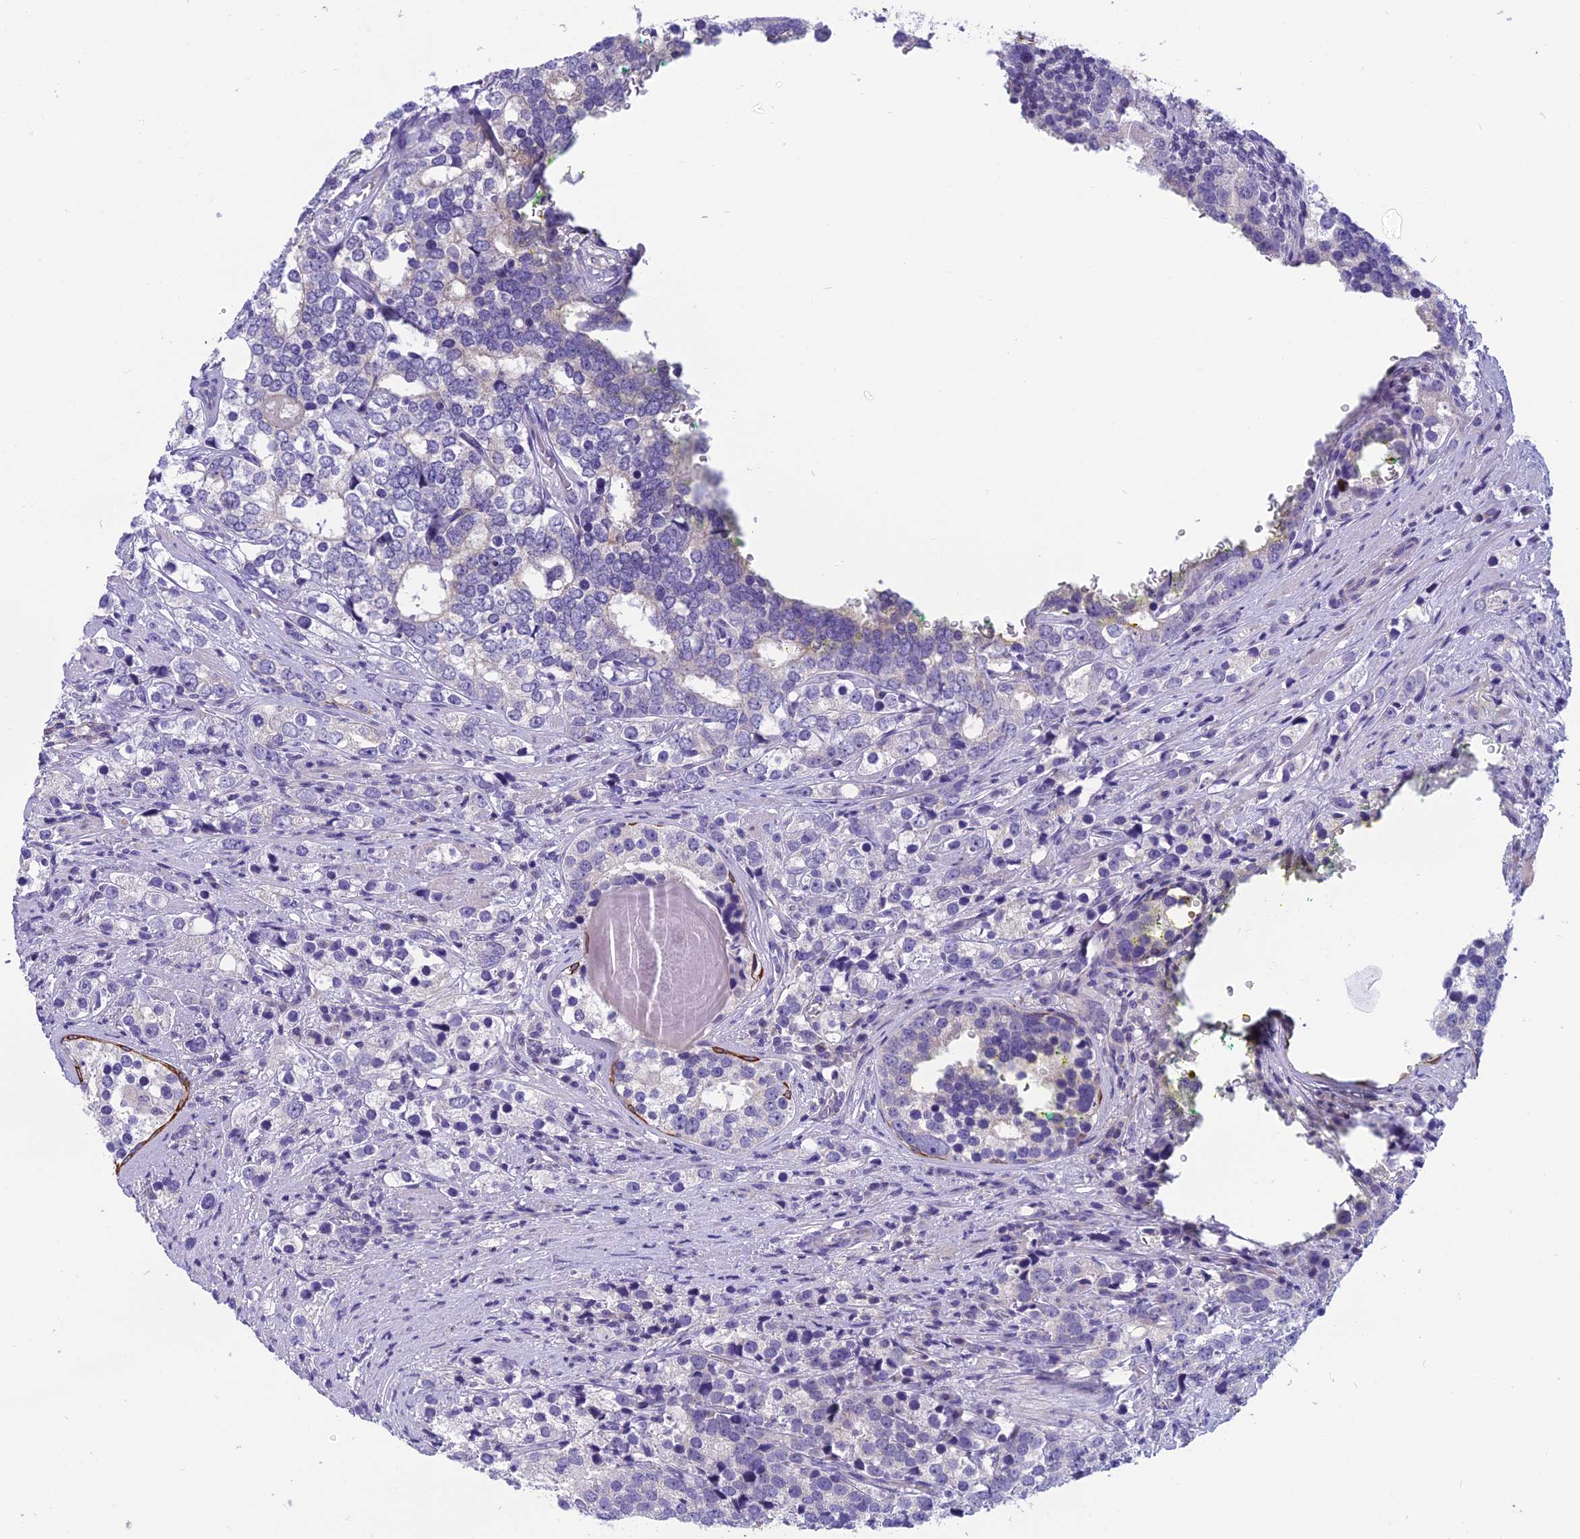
{"staining": {"intensity": "negative", "quantity": "none", "location": "none"}, "tissue": "prostate cancer", "cell_type": "Tumor cells", "image_type": "cancer", "snomed": [{"axis": "morphology", "description": "Adenocarcinoma, High grade"}, {"axis": "topography", "description": "Prostate"}], "caption": "The IHC micrograph has no significant staining in tumor cells of prostate adenocarcinoma (high-grade) tissue.", "gene": "RBM41", "patient": {"sex": "male", "age": 71}}